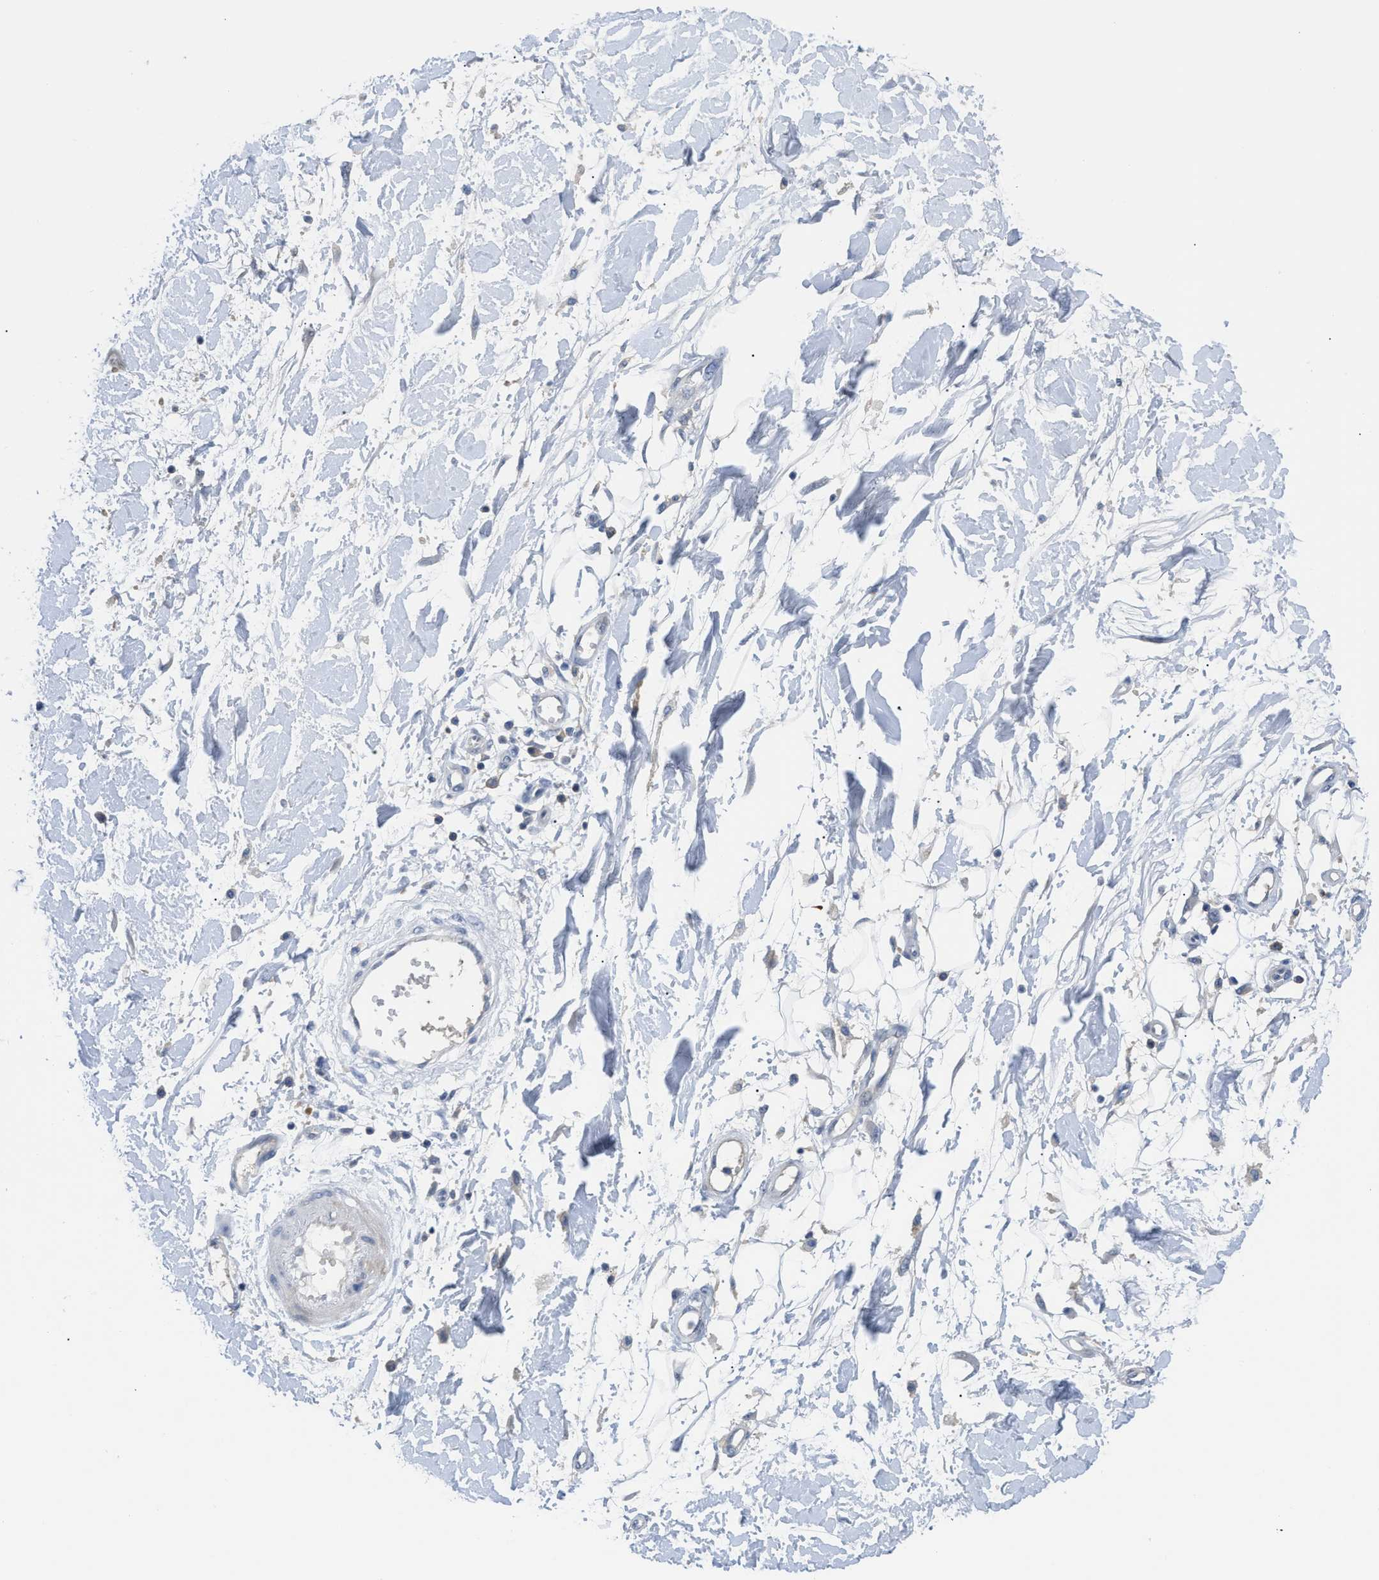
{"staining": {"intensity": "negative", "quantity": "none", "location": "none"}, "tissue": "adipose tissue", "cell_type": "Adipocytes", "image_type": "normal", "snomed": [{"axis": "morphology", "description": "Normal tissue, NOS"}, {"axis": "morphology", "description": "Squamous cell carcinoma, NOS"}, {"axis": "topography", "description": "Skin"}, {"axis": "topography", "description": "Peripheral nerve tissue"}], "caption": "Benign adipose tissue was stained to show a protein in brown. There is no significant expression in adipocytes. Nuclei are stained in blue.", "gene": "OR9K2", "patient": {"sex": "male", "age": 83}}